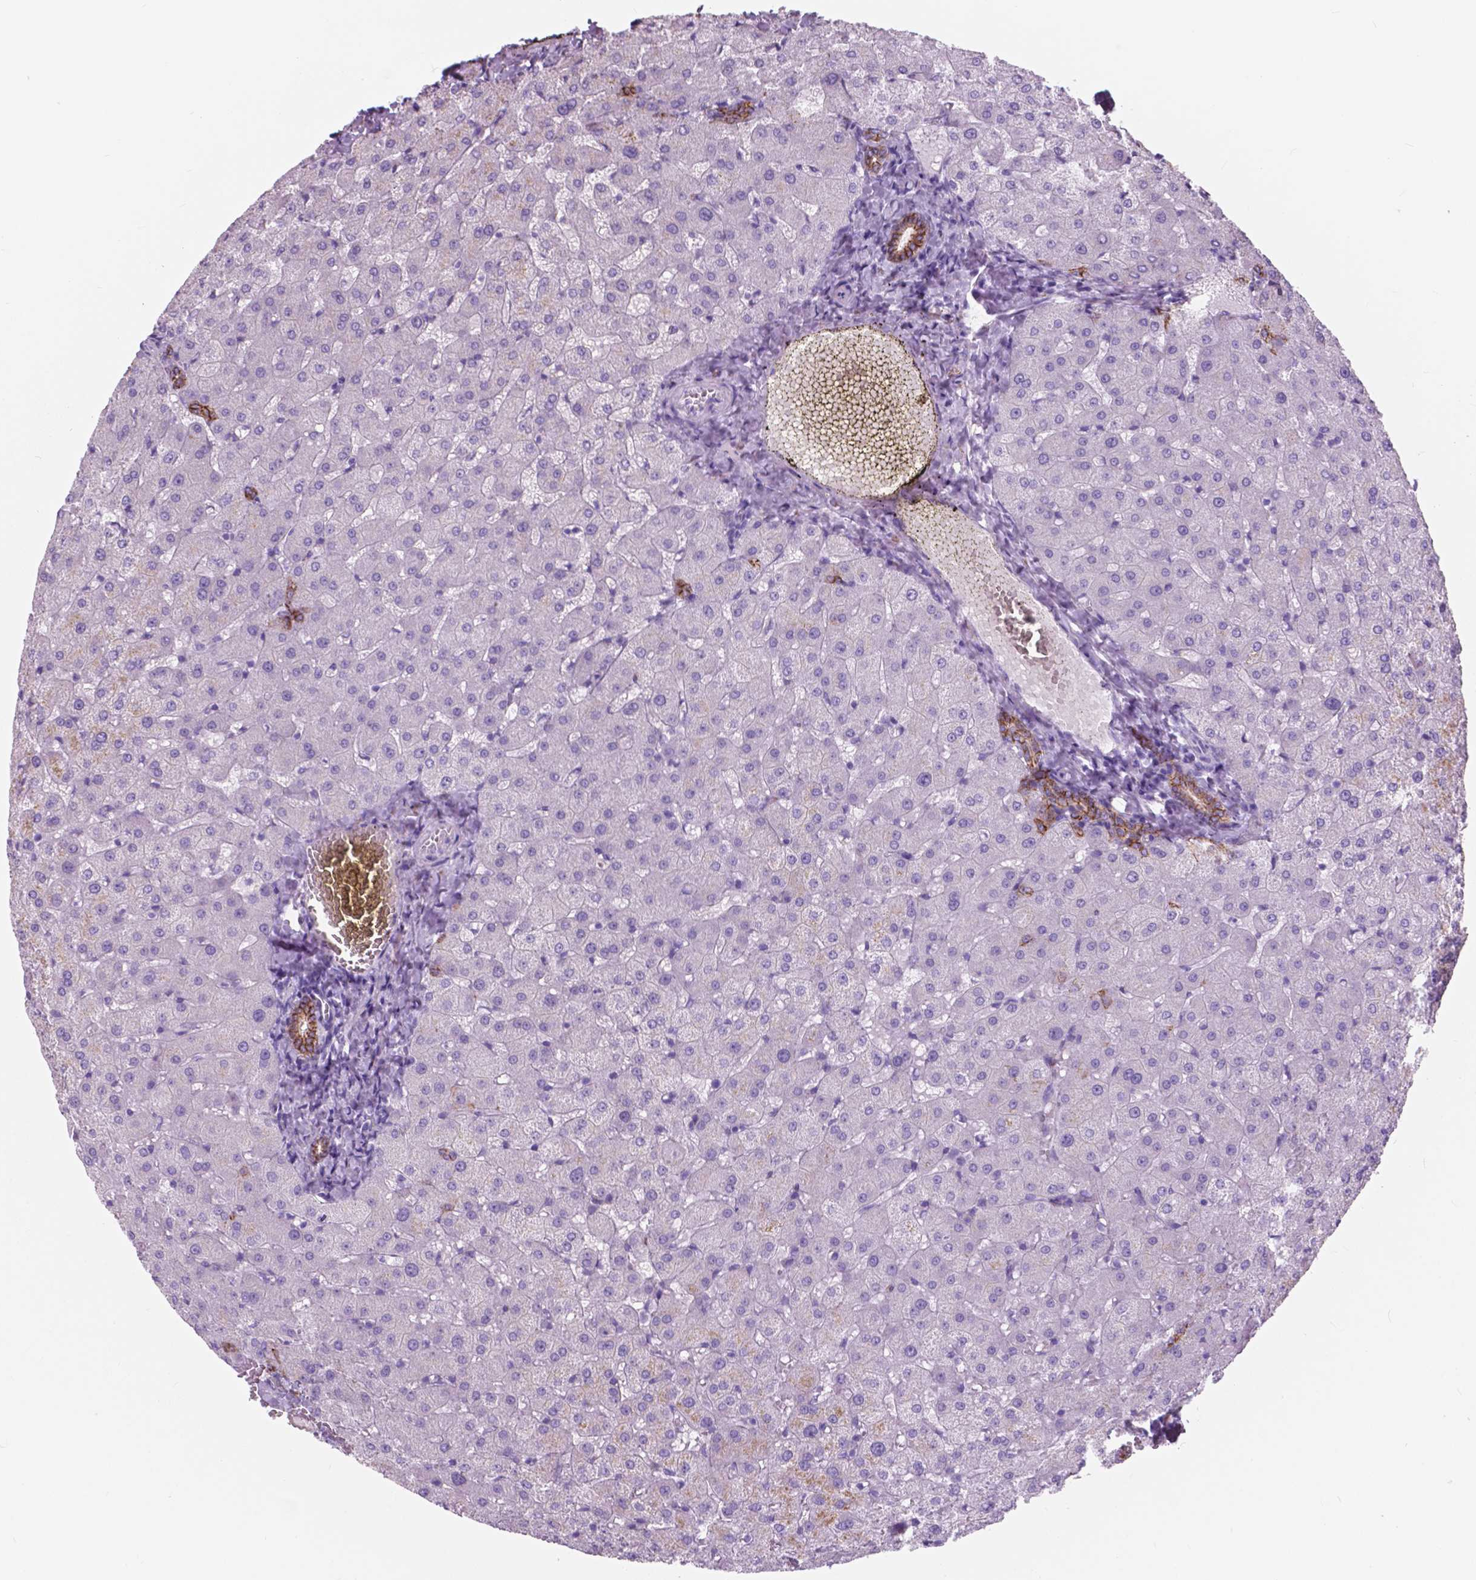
{"staining": {"intensity": "moderate", "quantity": ">75%", "location": "cytoplasmic/membranous"}, "tissue": "liver", "cell_type": "Cholangiocytes", "image_type": "normal", "snomed": [{"axis": "morphology", "description": "Normal tissue, NOS"}, {"axis": "topography", "description": "Liver"}], "caption": "Protein staining exhibits moderate cytoplasmic/membranous expression in about >75% of cholangiocytes in unremarkable liver. The staining was performed using DAB, with brown indicating positive protein expression. Nuclei are stained blue with hematoxylin.", "gene": "FXYD2", "patient": {"sex": "female", "age": 50}}